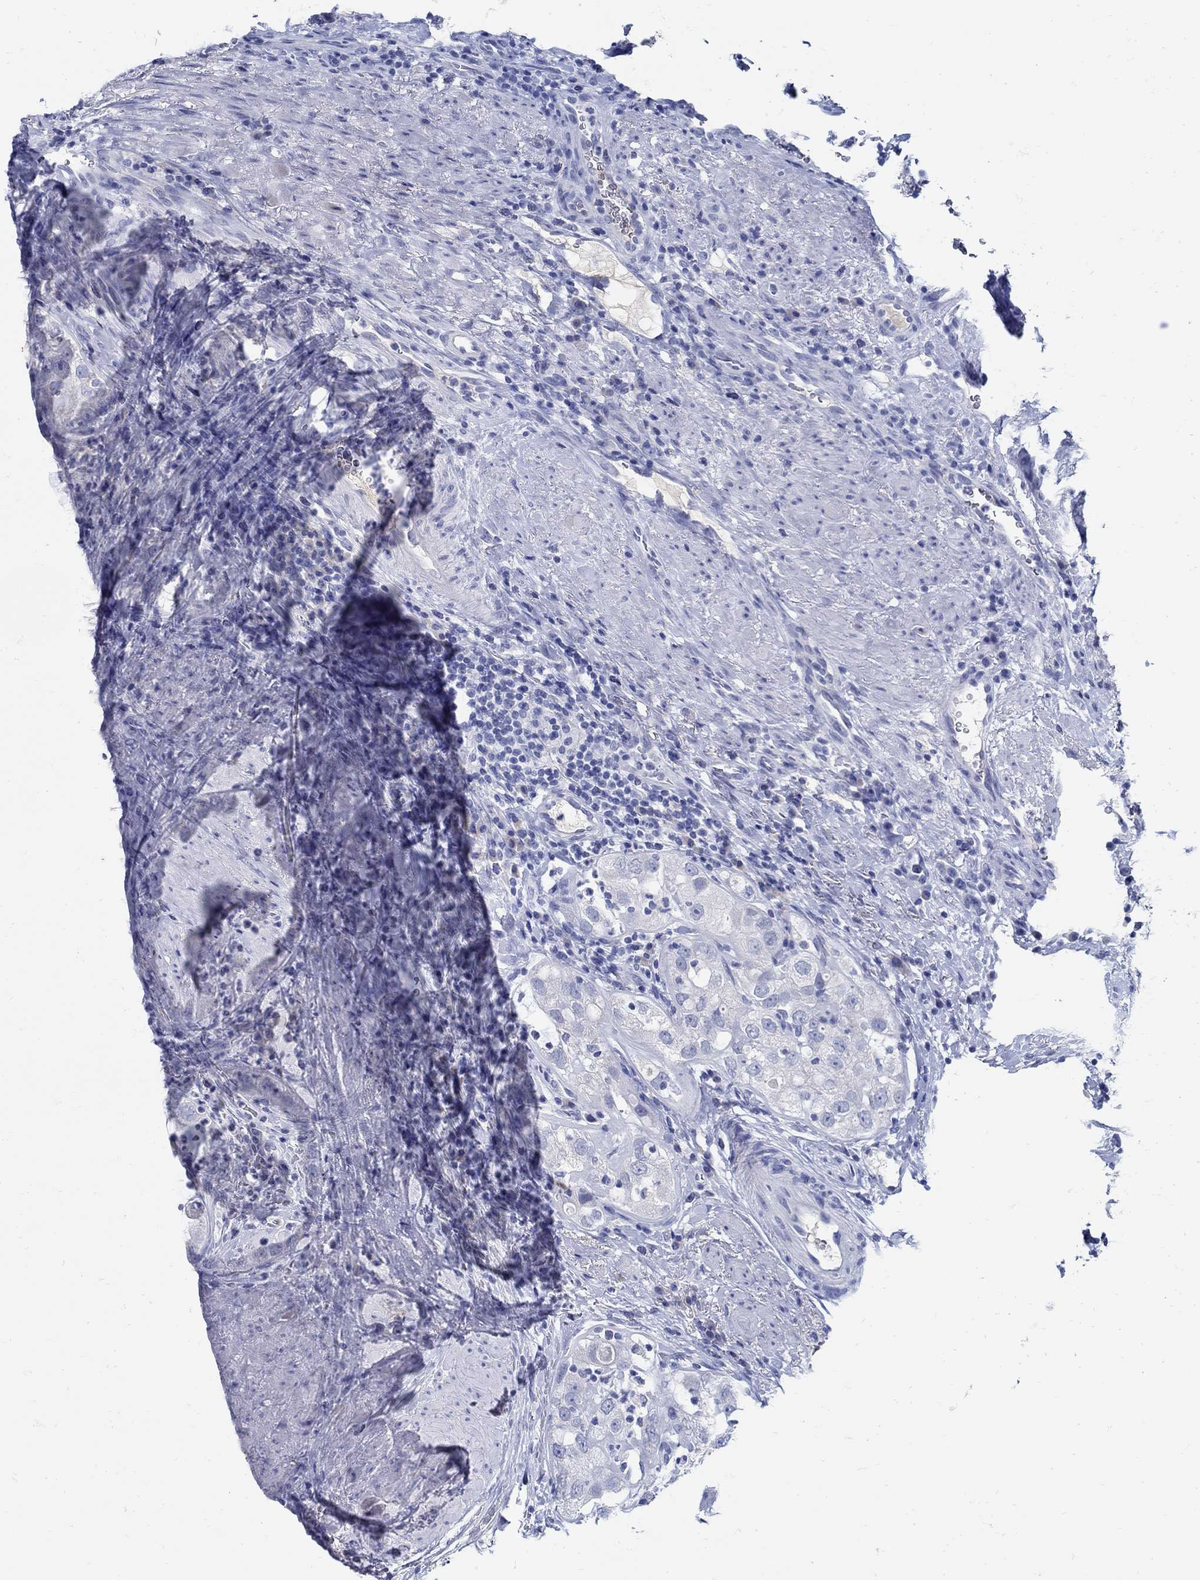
{"staining": {"intensity": "negative", "quantity": "none", "location": "none"}, "tissue": "urothelial cancer", "cell_type": "Tumor cells", "image_type": "cancer", "snomed": [{"axis": "morphology", "description": "Urothelial carcinoma, High grade"}, {"axis": "topography", "description": "Urinary bladder"}], "caption": "This photomicrograph is of urothelial carcinoma (high-grade) stained with immunohistochemistry (IHC) to label a protein in brown with the nuclei are counter-stained blue. There is no positivity in tumor cells.", "gene": "PAX9", "patient": {"sex": "female", "age": 41}}